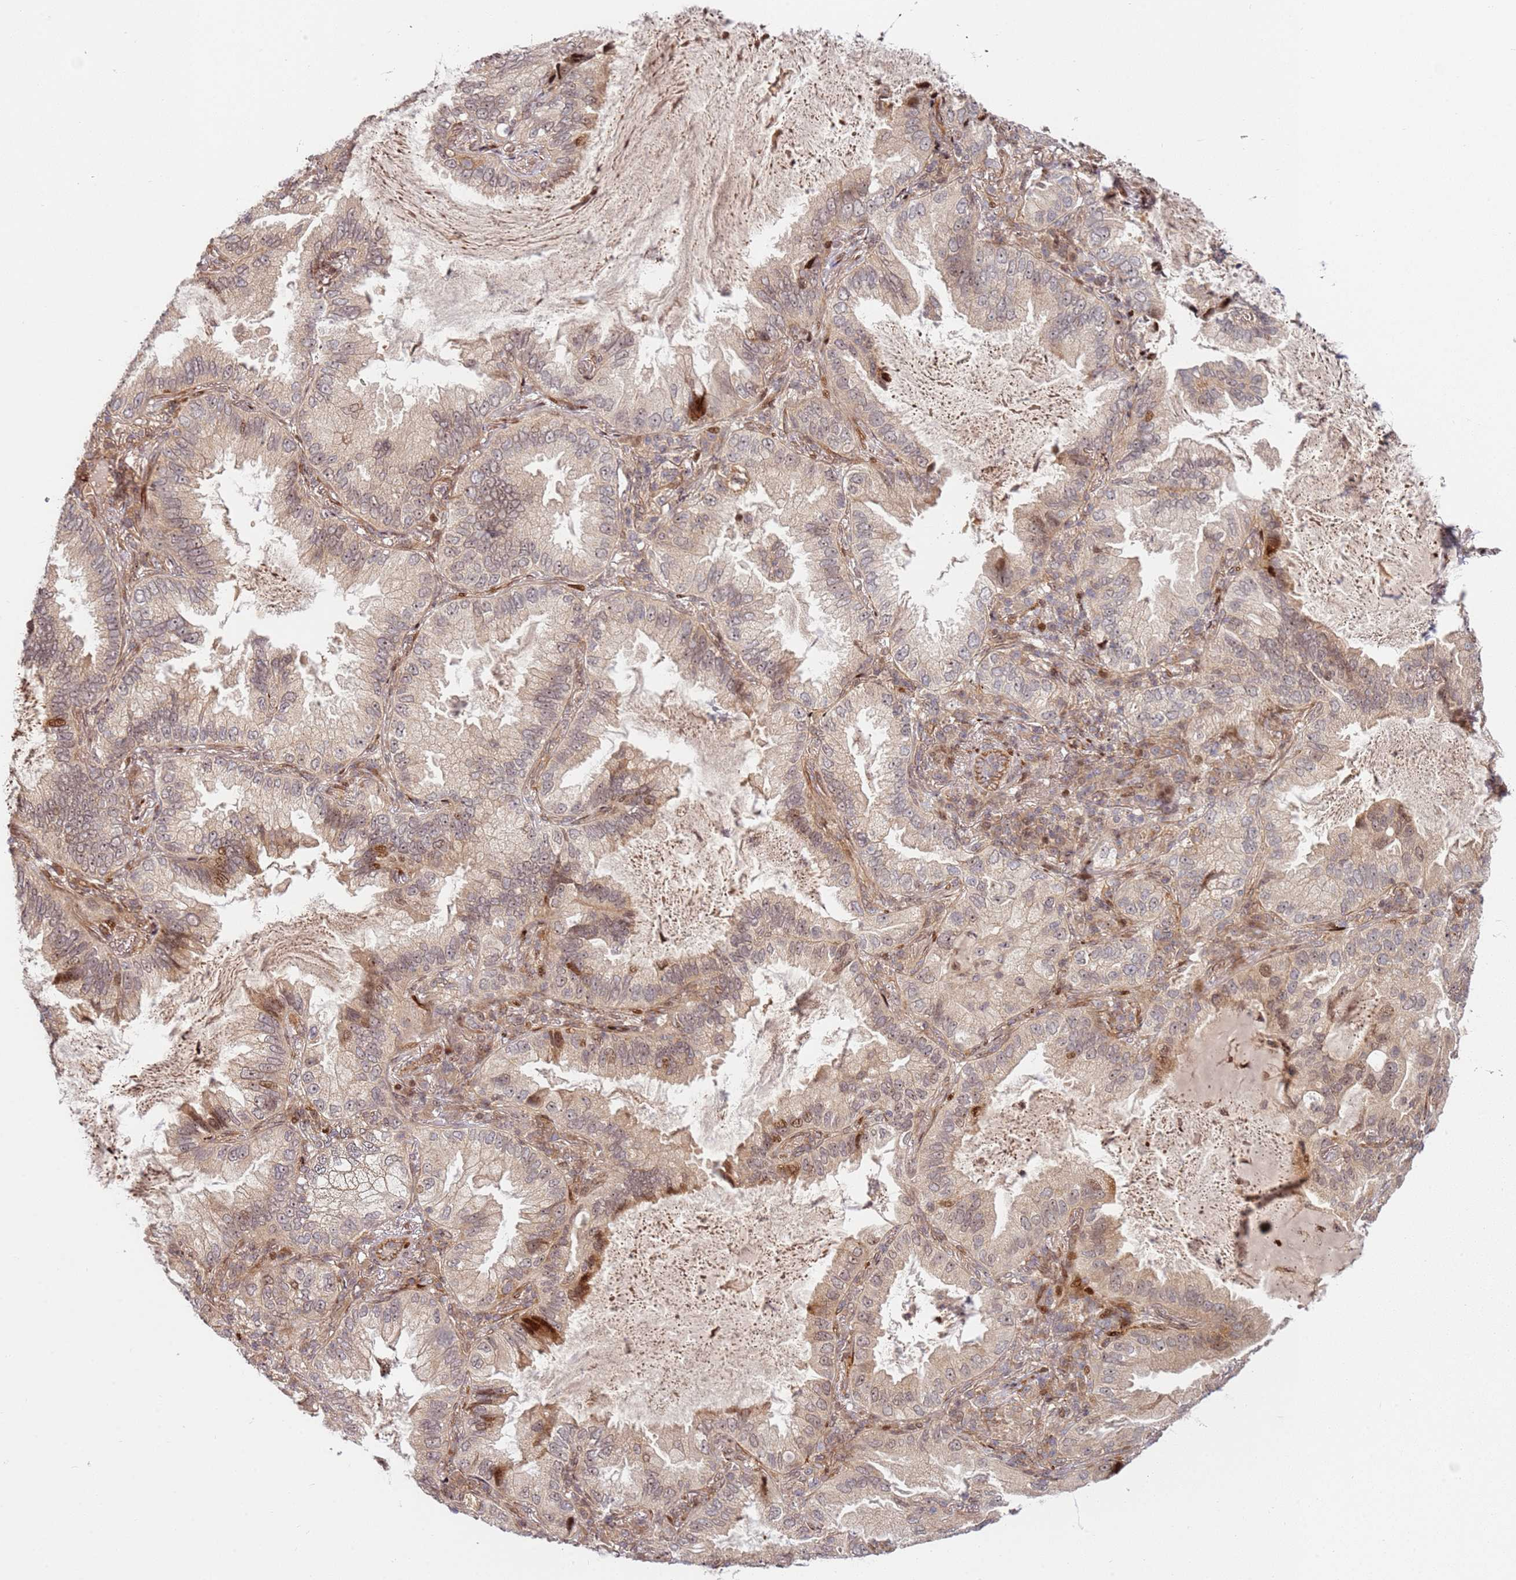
{"staining": {"intensity": "moderate", "quantity": "<25%", "location": "cytoplasmic/membranous,nuclear"}, "tissue": "lung cancer", "cell_type": "Tumor cells", "image_type": "cancer", "snomed": [{"axis": "morphology", "description": "Adenocarcinoma, NOS"}, {"axis": "topography", "description": "Lung"}], "caption": "Immunohistochemical staining of human lung cancer (adenocarcinoma) demonstrates moderate cytoplasmic/membranous and nuclear protein expression in approximately <25% of tumor cells.", "gene": "TMEM233", "patient": {"sex": "female", "age": 69}}